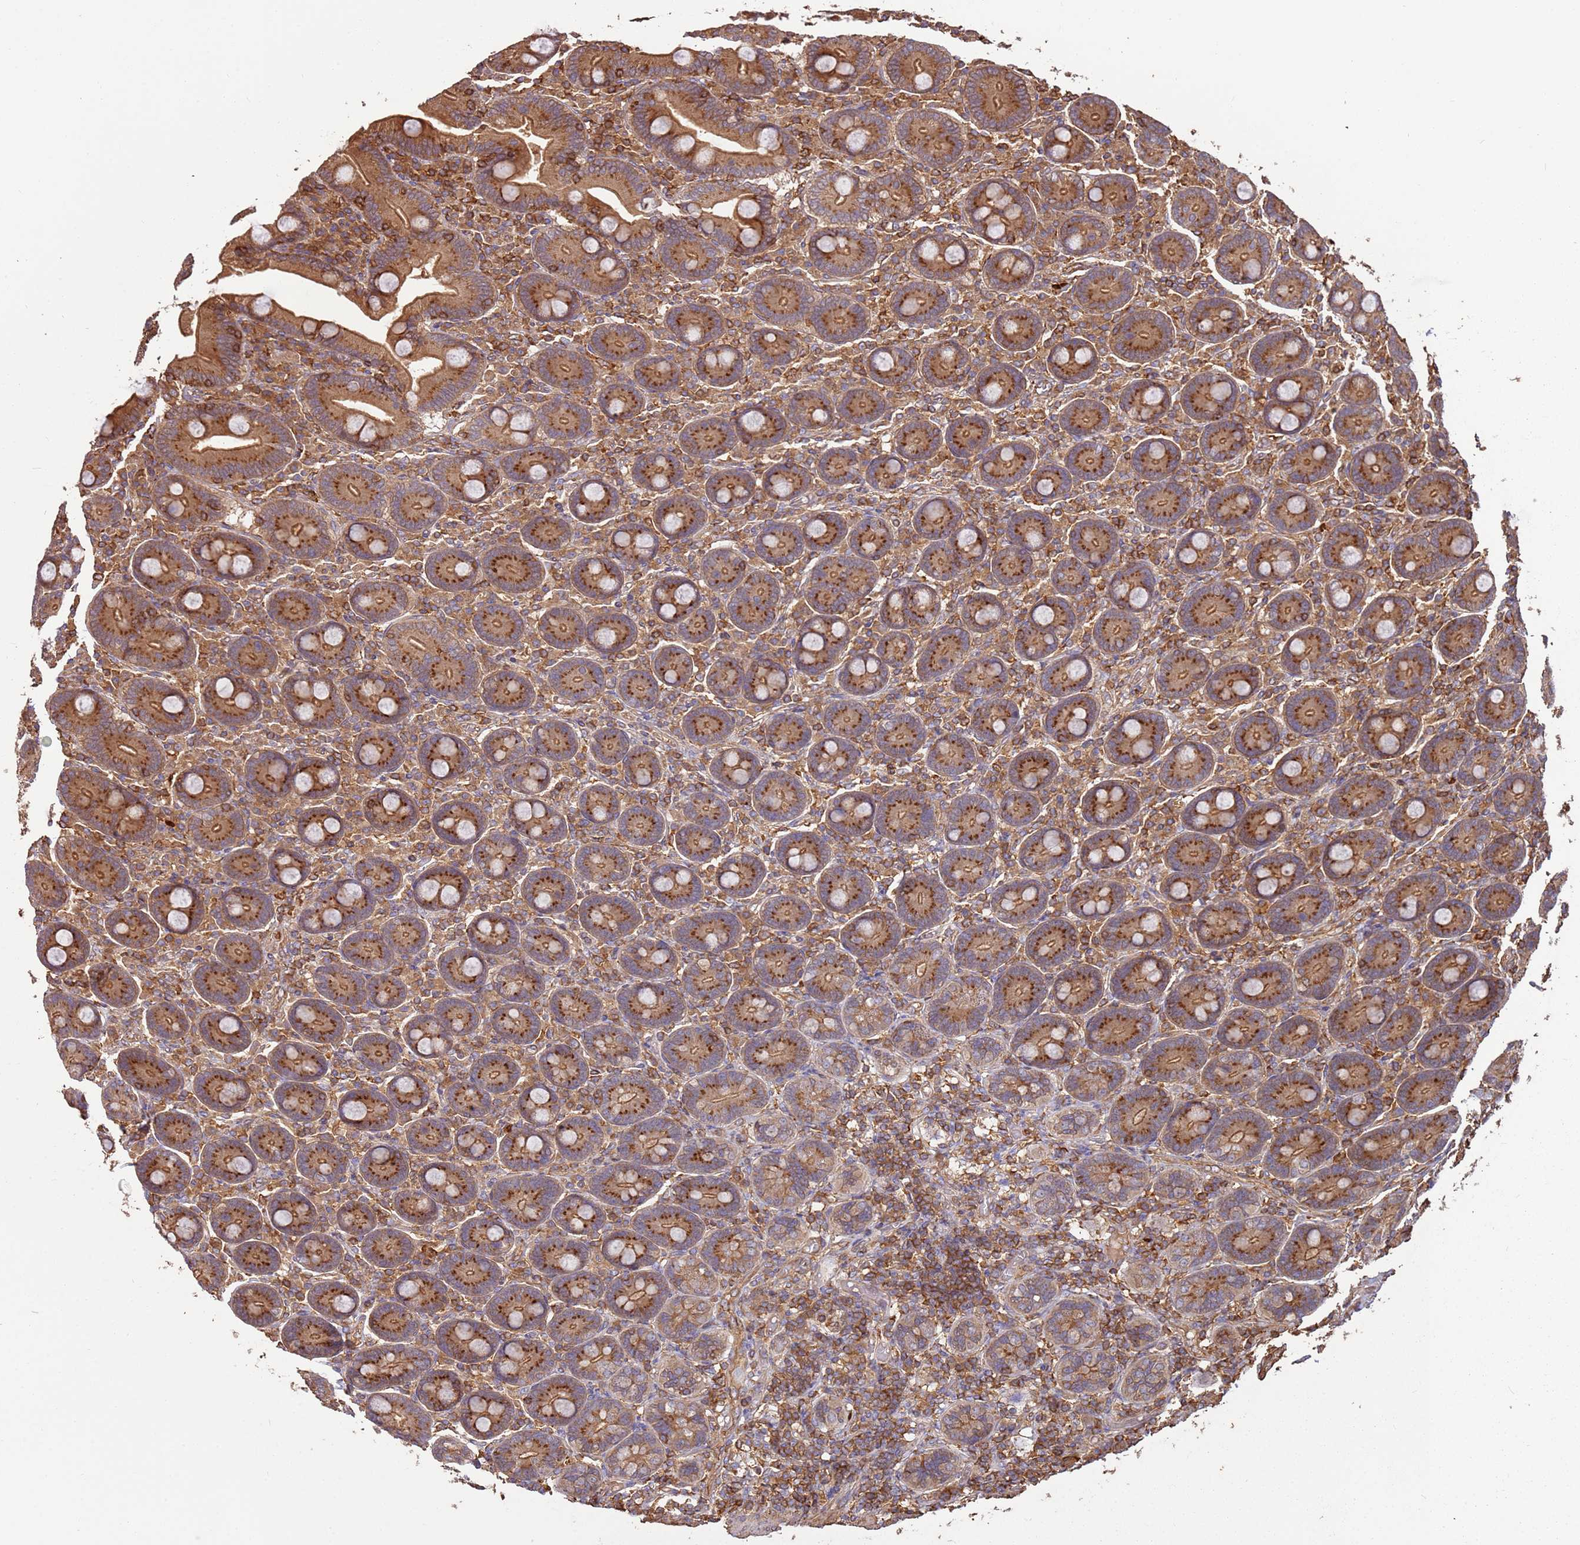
{"staining": {"intensity": "moderate", "quantity": ">75%", "location": "cytoplasmic/membranous"}, "tissue": "duodenum", "cell_type": "Glandular cells", "image_type": "normal", "snomed": [{"axis": "morphology", "description": "Normal tissue, NOS"}, {"axis": "topography", "description": "Duodenum"}], "caption": "Moderate cytoplasmic/membranous expression is identified in approximately >75% of glandular cells in unremarkable duodenum.", "gene": "ACVR2A", "patient": {"sex": "female", "age": 62}}